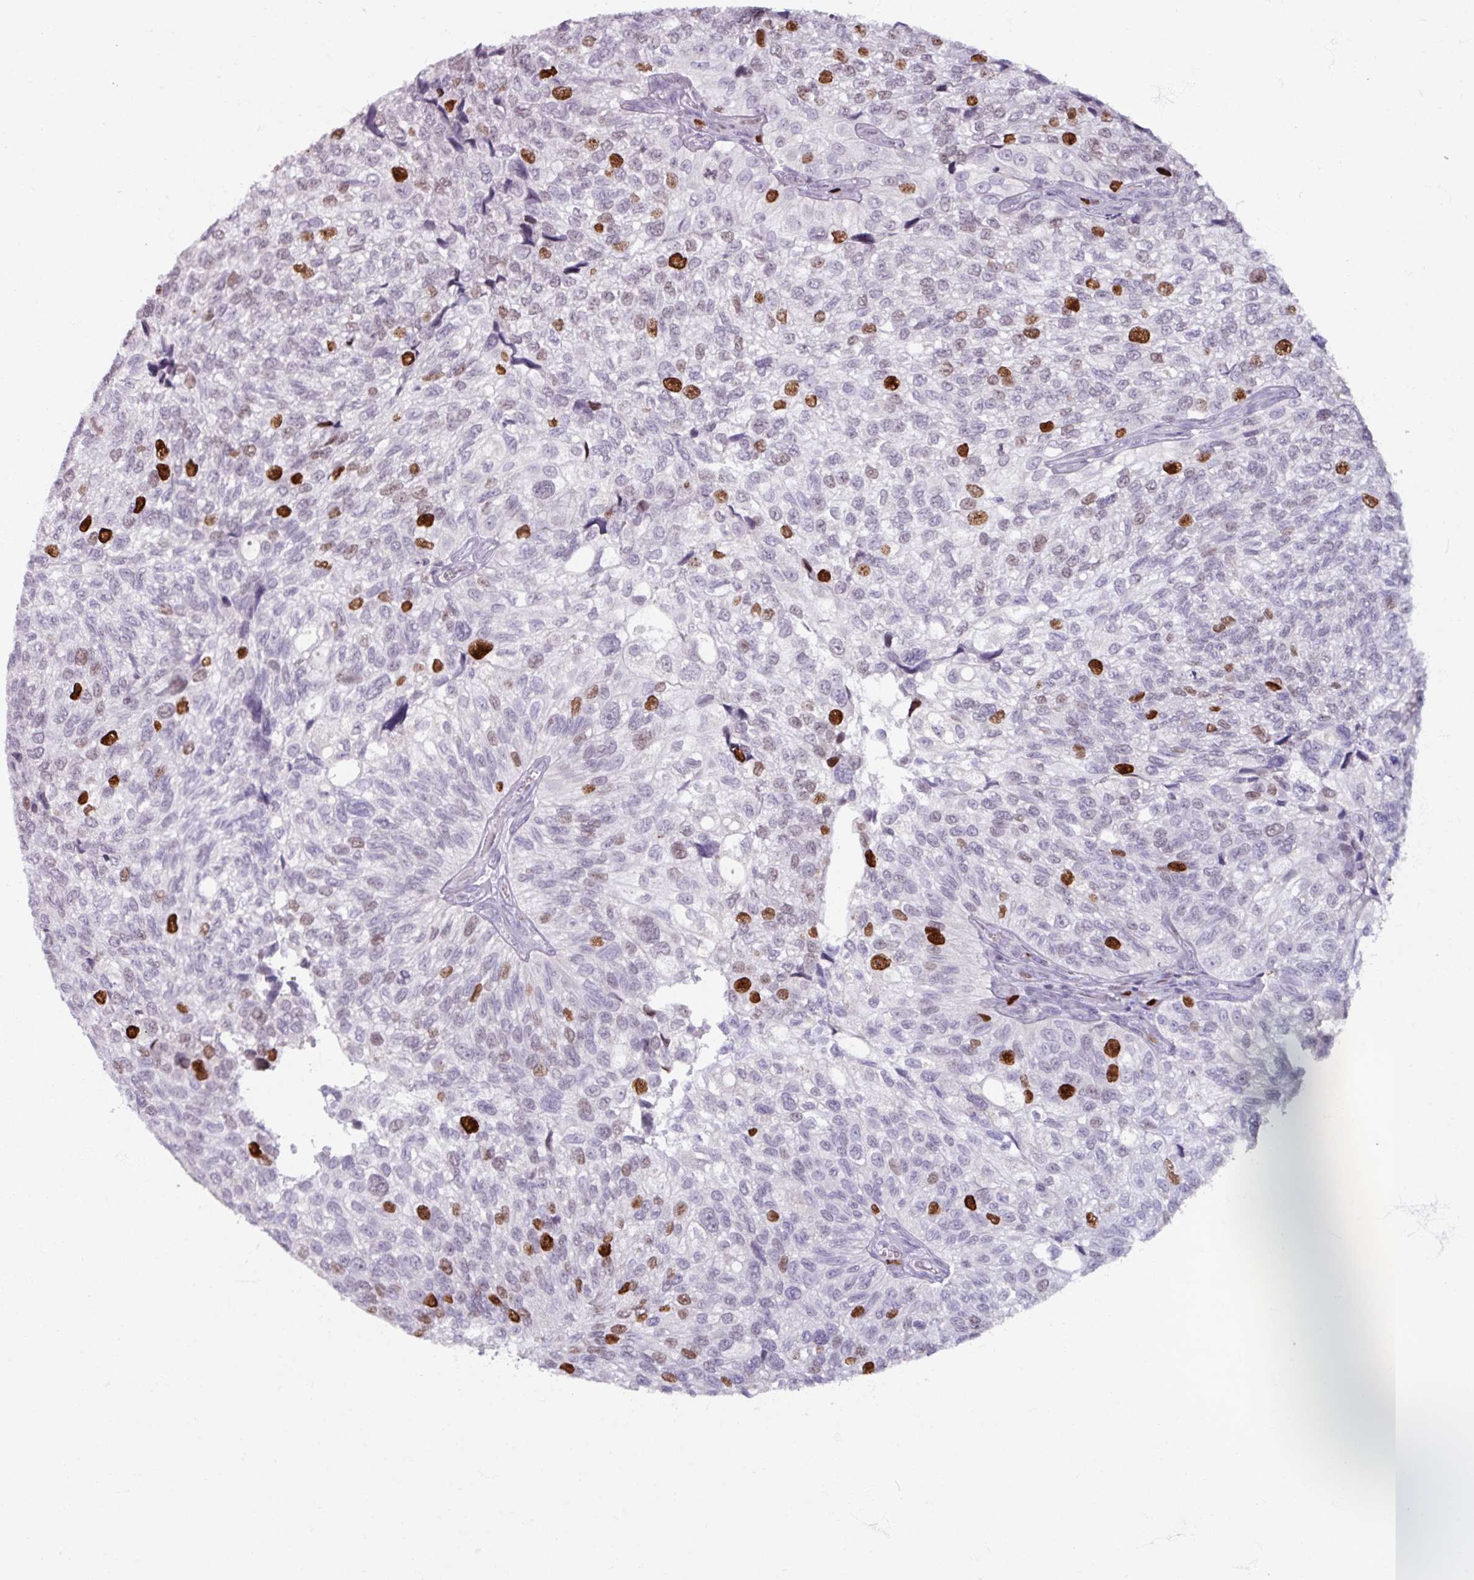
{"staining": {"intensity": "strong", "quantity": "<25%", "location": "nuclear"}, "tissue": "urothelial cancer", "cell_type": "Tumor cells", "image_type": "cancer", "snomed": [{"axis": "morphology", "description": "Urothelial carcinoma, NOS"}, {"axis": "topography", "description": "Urinary bladder"}], "caption": "About <25% of tumor cells in human urothelial cancer demonstrate strong nuclear protein positivity as visualized by brown immunohistochemical staining.", "gene": "ATAD2", "patient": {"sex": "male", "age": 87}}